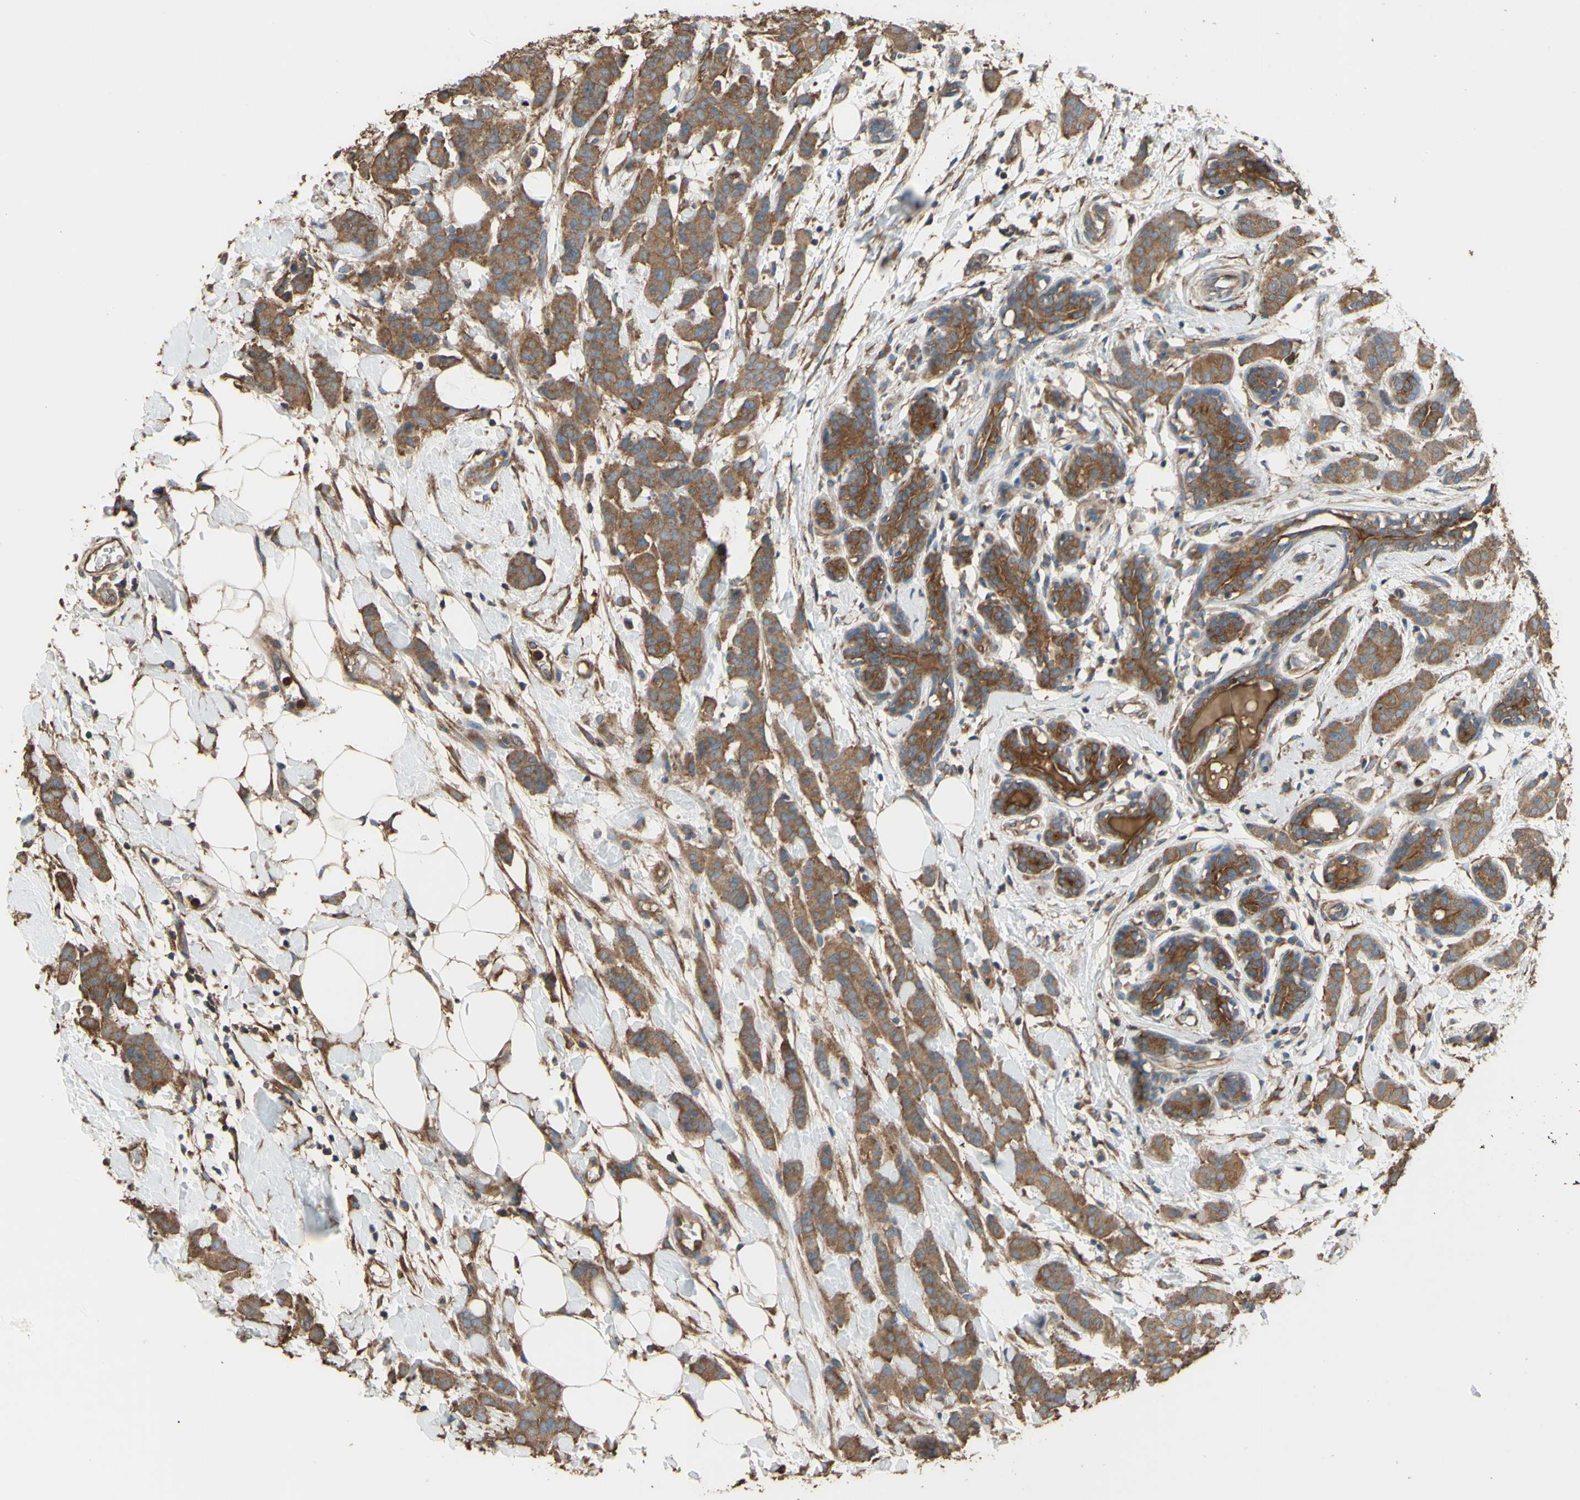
{"staining": {"intensity": "moderate", "quantity": ">75%", "location": "cytoplasmic/membranous"}, "tissue": "breast cancer", "cell_type": "Tumor cells", "image_type": "cancer", "snomed": [{"axis": "morphology", "description": "Normal tissue, NOS"}, {"axis": "morphology", "description": "Duct carcinoma"}, {"axis": "topography", "description": "Breast"}], "caption": "This is a photomicrograph of immunohistochemistry staining of breast cancer (intraductal carcinoma), which shows moderate positivity in the cytoplasmic/membranous of tumor cells.", "gene": "CTTN", "patient": {"sex": "female", "age": 40}}